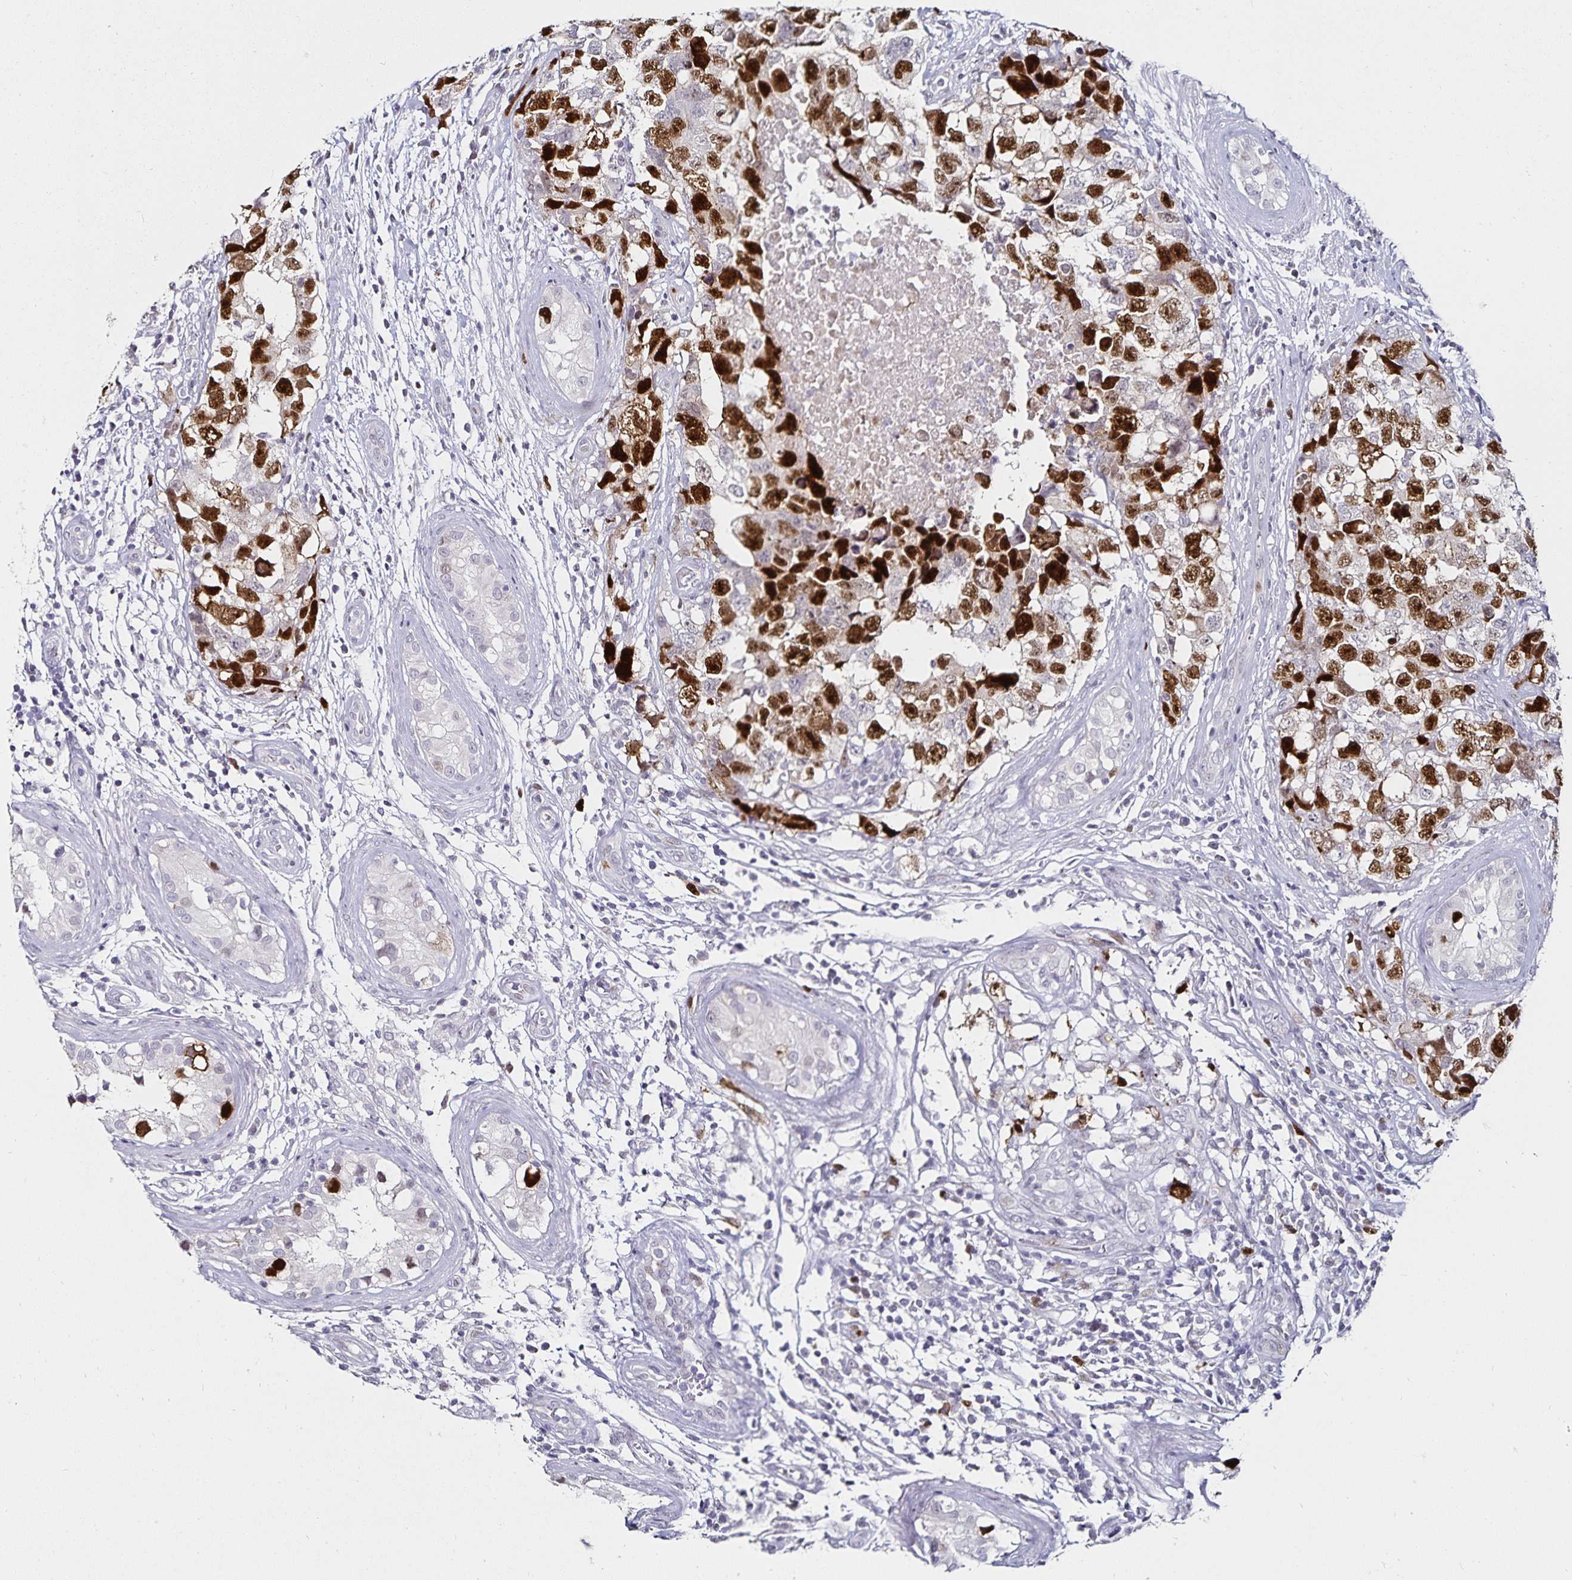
{"staining": {"intensity": "strong", "quantity": ">75%", "location": "nuclear"}, "tissue": "testis cancer", "cell_type": "Tumor cells", "image_type": "cancer", "snomed": [{"axis": "morphology", "description": "Carcinoma, Embryonal, NOS"}, {"axis": "topography", "description": "Testis"}], "caption": "Embryonal carcinoma (testis) tissue demonstrates strong nuclear positivity in approximately >75% of tumor cells", "gene": "ANLN", "patient": {"sex": "male", "age": 22}}